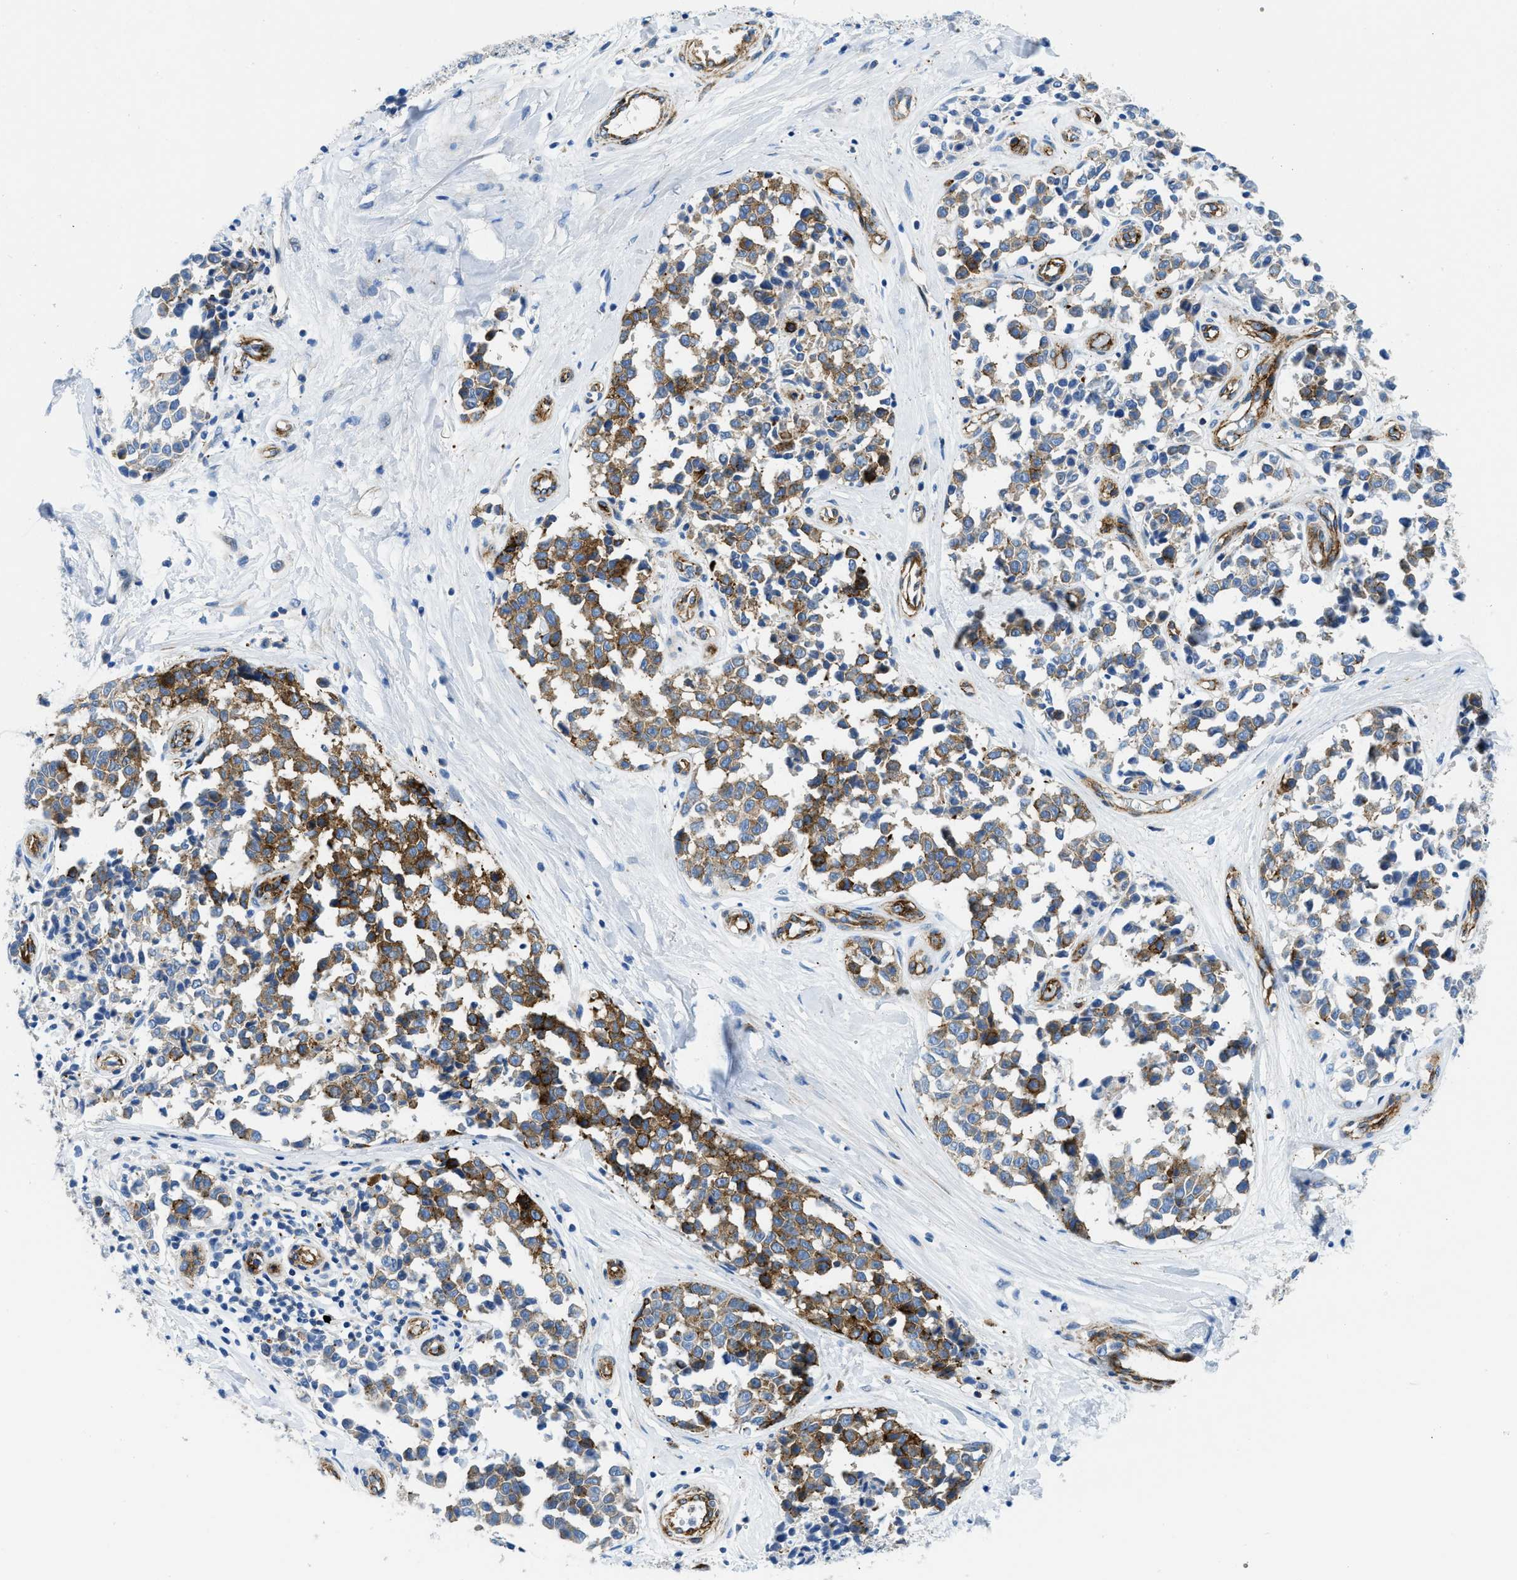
{"staining": {"intensity": "moderate", "quantity": ">75%", "location": "cytoplasmic/membranous"}, "tissue": "melanoma", "cell_type": "Tumor cells", "image_type": "cancer", "snomed": [{"axis": "morphology", "description": "Malignant melanoma, NOS"}, {"axis": "topography", "description": "Skin"}], "caption": "This image displays IHC staining of melanoma, with medium moderate cytoplasmic/membranous positivity in approximately >75% of tumor cells.", "gene": "CUTA", "patient": {"sex": "female", "age": 64}}